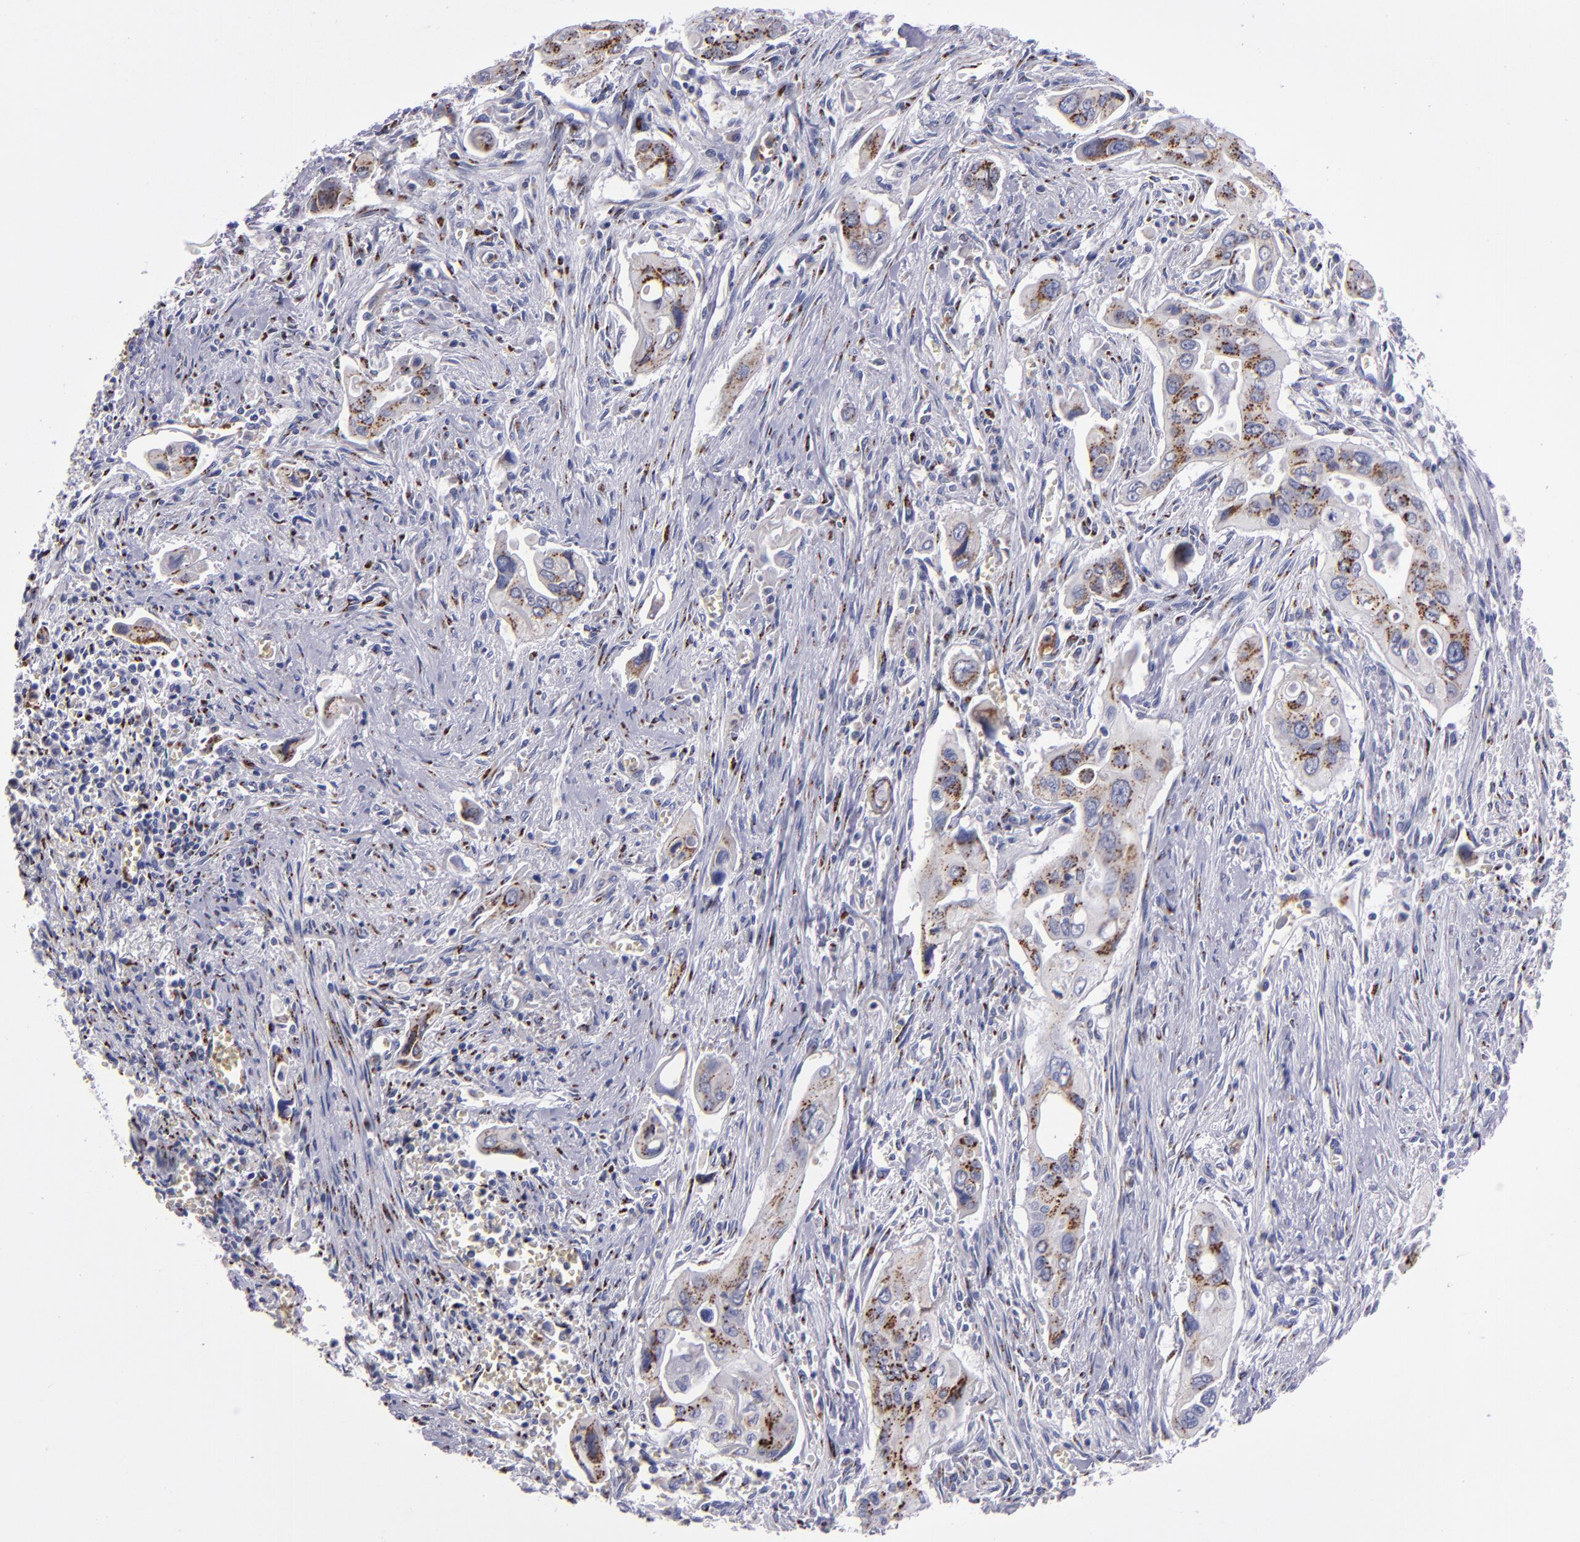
{"staining": {"intensity": "strong", "quantity": ">75%", "location": "cytoplasmic/membranous"}, "tissue": "pancreatic cancer", "cell_type": "Tumor cells", "image_type": "cancer", "snomed": [{"axis": "morphology", "description": "Adenocarcinoma, NOS"}, {"axis": "topography", "description": "Pancreas"}], "caption": "An image showing strong cytoplasmic/membranous staining in about >75% of tumor cells in pancreatic cancer, as visualized by brown immunohistochemical staining.", "gene": "RAB41", "patient": {"sex": "male", "age": 77}}